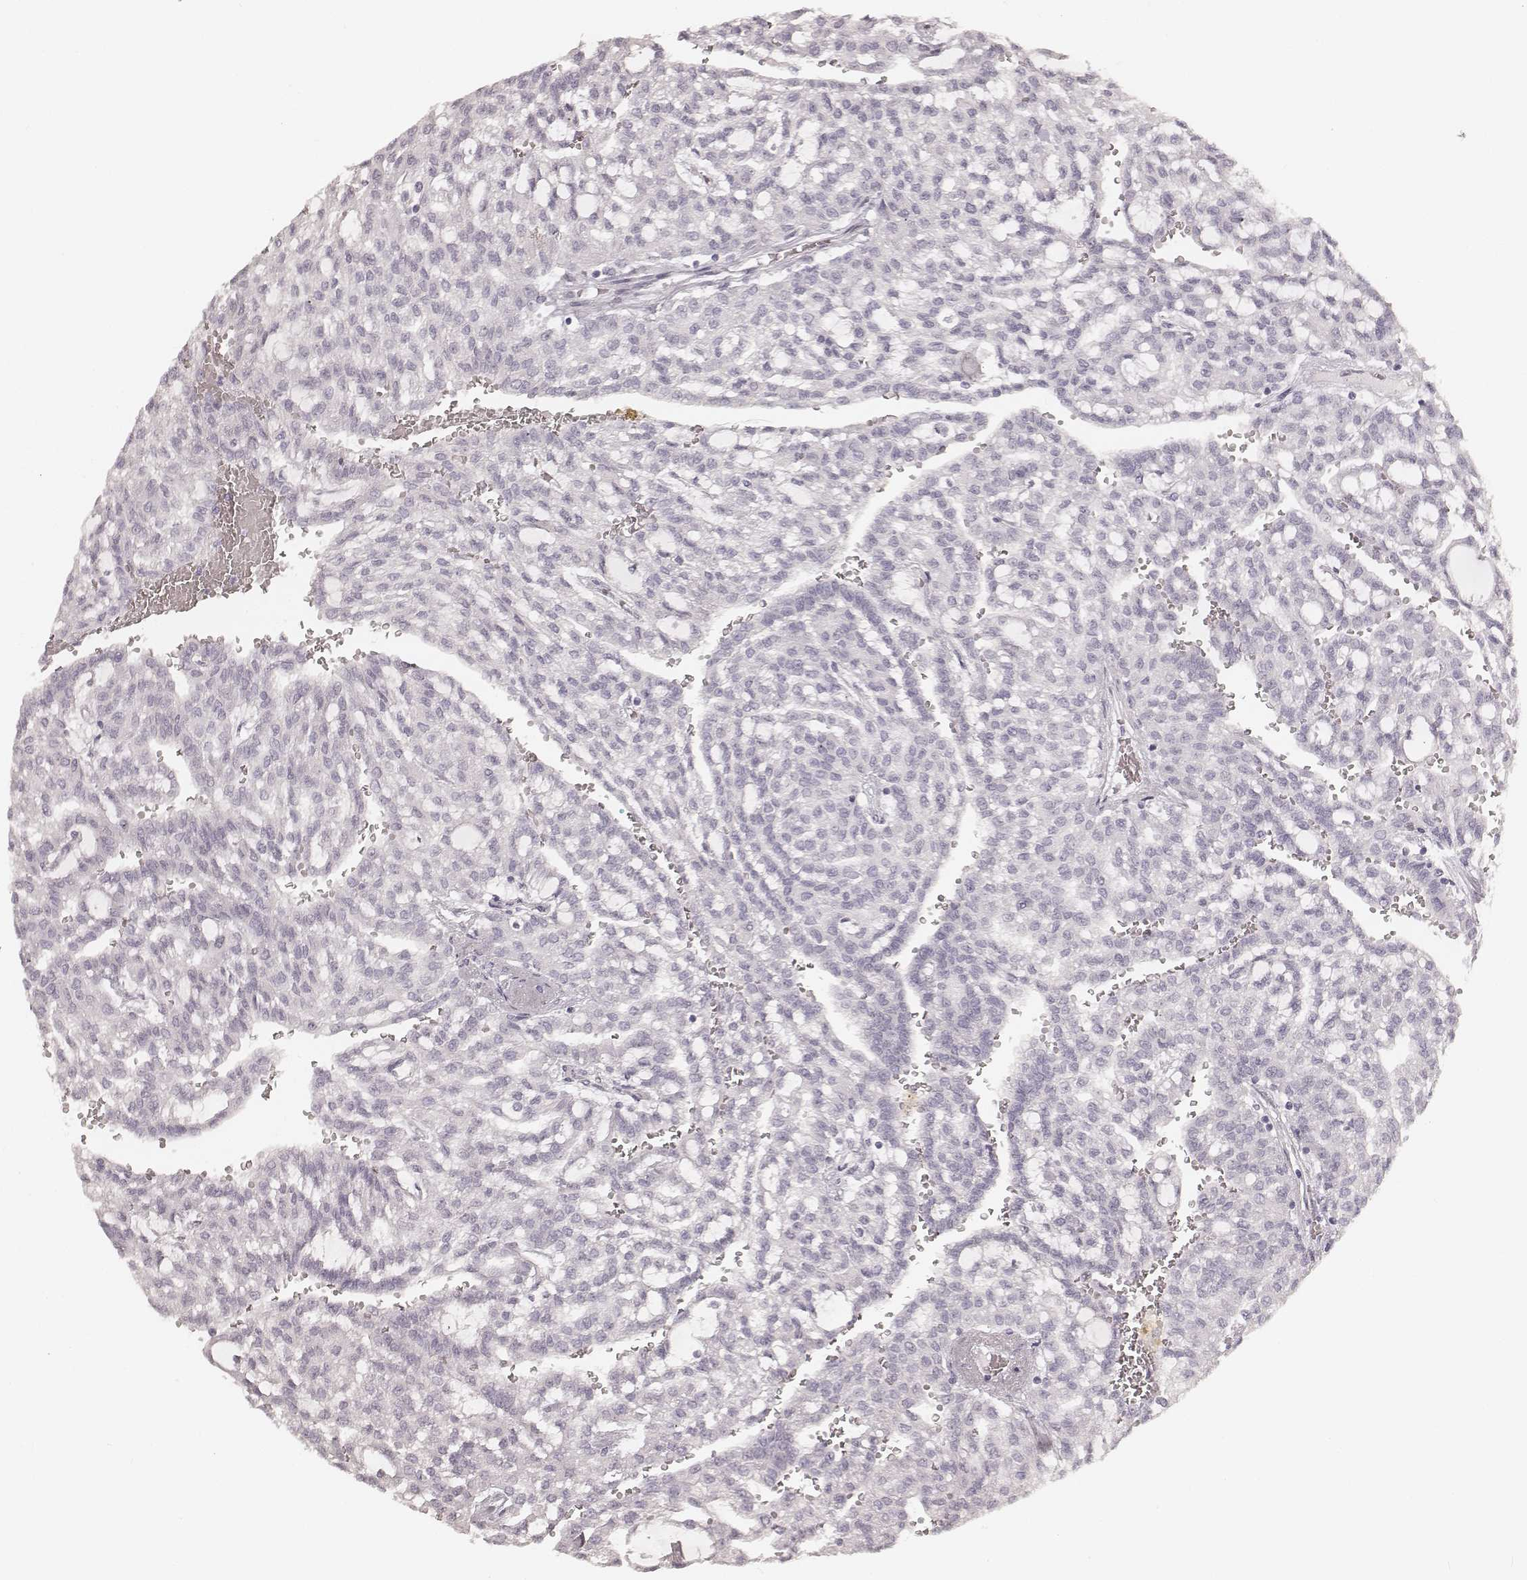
{"staining": {"intensity": "negative", "quantity": "none", "location": "none"}, "tissue": "renal cancer", "cell_type": "Tumor cells", "image_type": "cancer", "snomed": [{"axis": "morphology", "description": "Adenocarcinoma, NOS"}, {"axis": "topography", "description": "Kidney"}], "caption": "High magnification brightfield microscopy of renal cancer stained with DAB (brown) and counterstained with hematoxylin (blue): tumor cells show no significant staining.", "gene": "TEX37", "patient": {"sex": "male", "age": 63}}